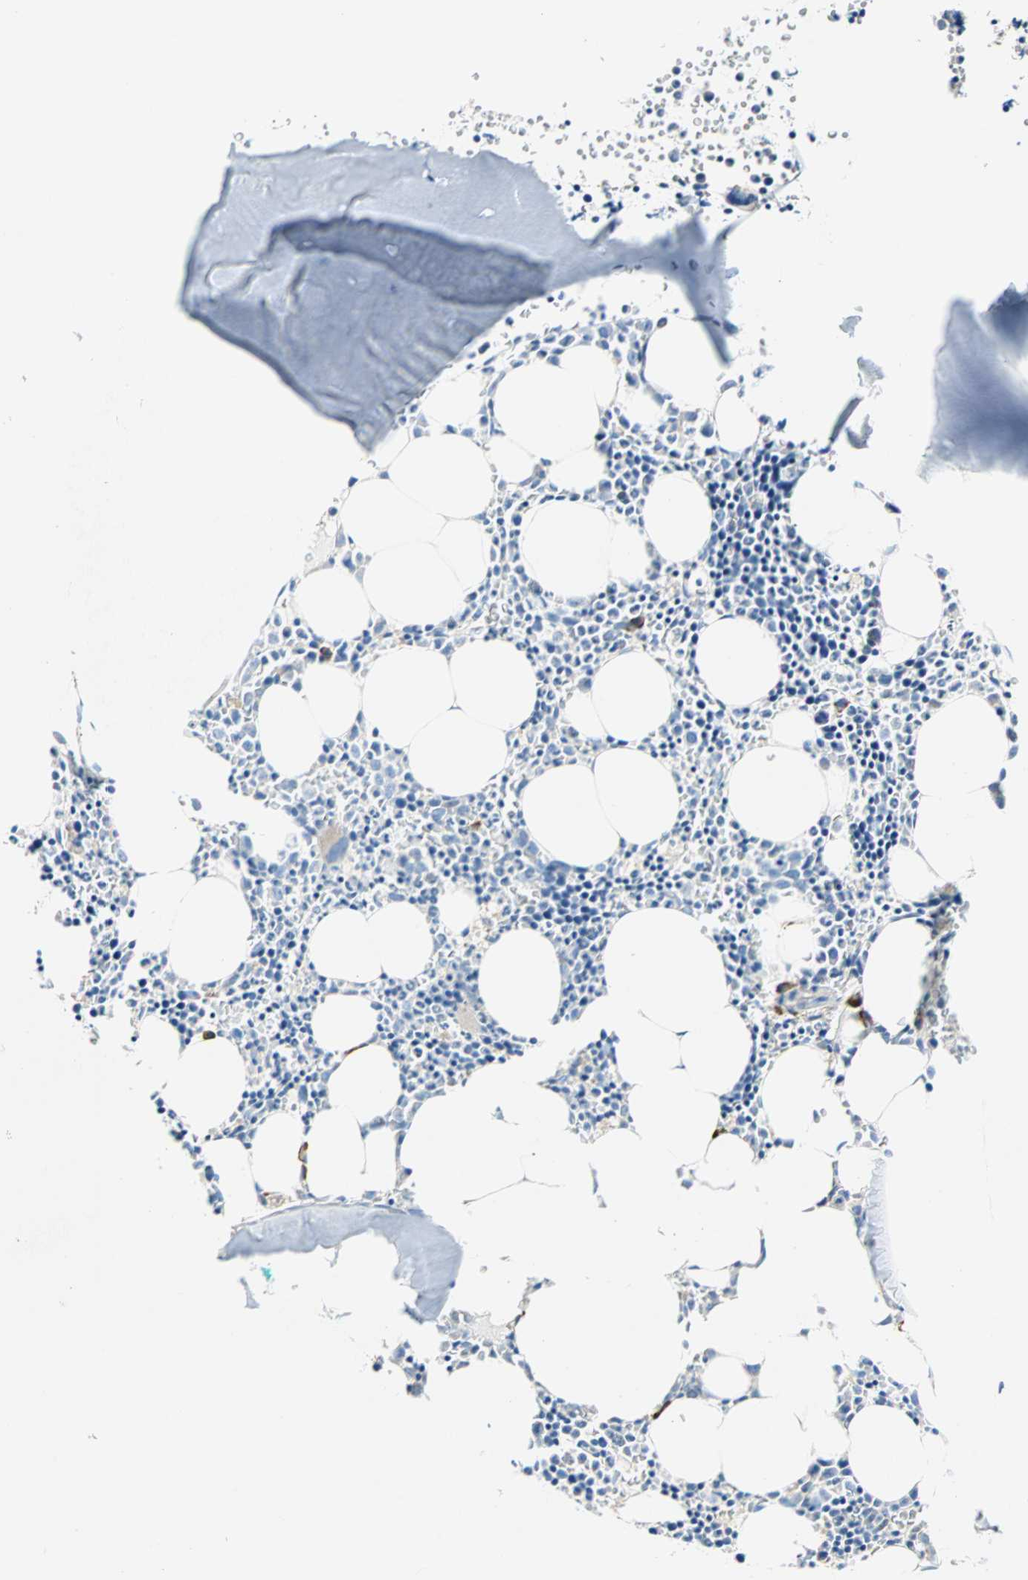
{"staining": {"intensity": "weak", "quantity": "<25%", "location": "cytoplasmic/membranous"}, "tissue": "bone marrow", "cell_type": "Hematopoietic cells", "image_type": "normal", "snomed": [{"axis": "morphology", "description": "Normal tissue, NOS"}, {"axis": "morphology", "description": "Inflammation, NOS"}, {"axis": "topography", "description": "Bone marrow"}], "caption": "IHC of benign bone marrow reveals no positivity in hematopoietic cells.", "gene": "PLCXD1", "patient": {"sex": "female", "age": 17}}